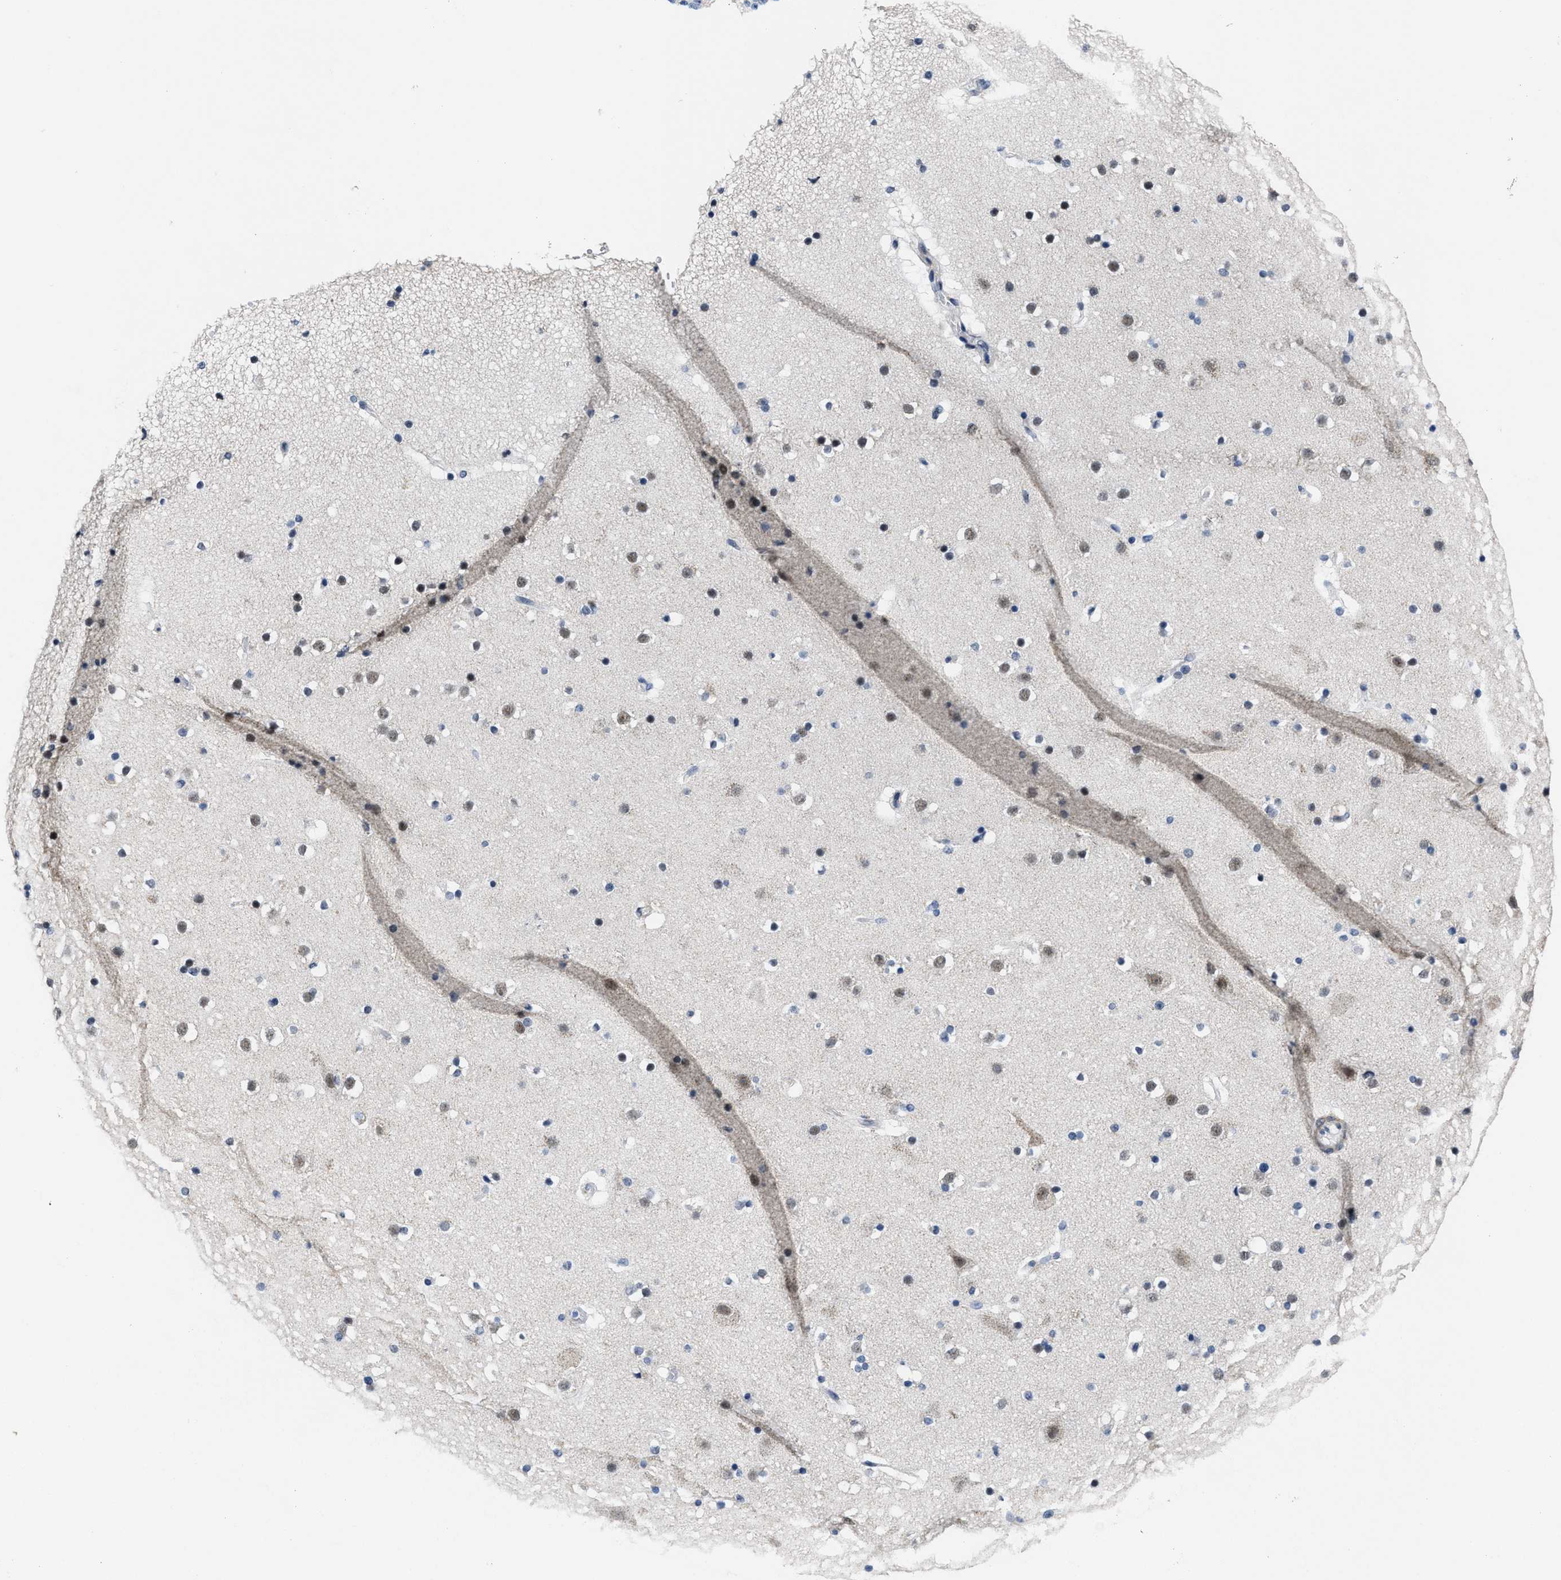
{"staining": {"intensity": "negative", "quantity": "none", "location": "none"}, "tissue": "cerebral cortex", "cell_type": "Endothelial cells", "image_type": "normal", "snomed": [{"axis": "morphology", "description": "Normal tissue, NOS"}, {"axis": "topography", "description": "Cerebral cortex"}], "caption": "Image shows no protein positivity in endothelial cells of benign cerebral cortex. The staining was performed using DAB (3,3'-diaminobenzidine) to visualize the protein expression in brown, while the nuclei were stained in blue with hematoxylin (Magnification: 20x).", "gene": "ID3", "patient": {"sex": "male", "age": 57}}